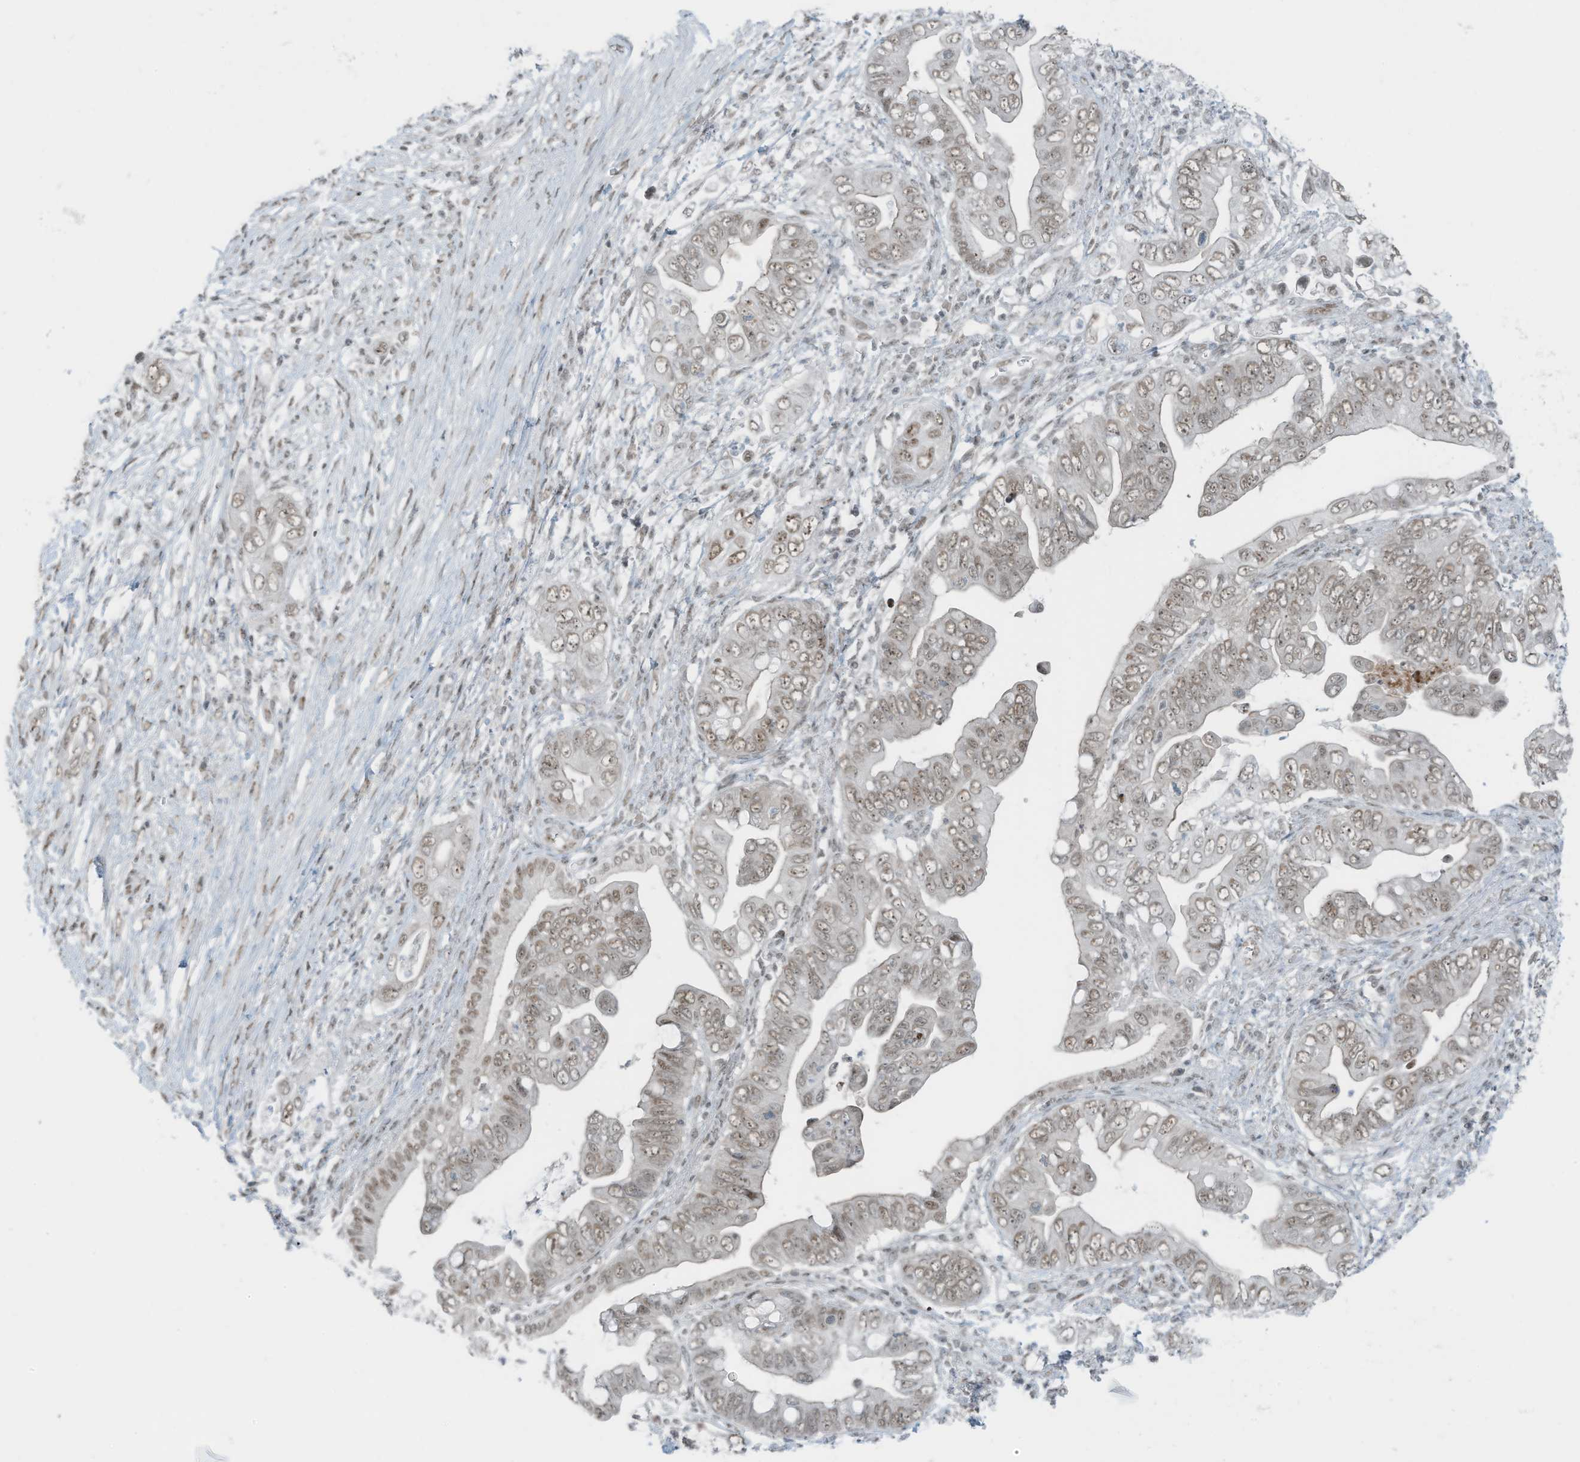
{"staining": {"intensity": "weak", "quantity": ">75%", "location": "nuclear"}, "tissue": "pancreatic cancer", "cell_type": "Tumor cells", "image_type": "cancer", "snomed": [{"axis": "morphology", "description": "Adenocarcinoma, NOS"}, {"axis": "topography", "description": "Pancreas"}], "caption": "Pancreatic adenocarcinoma stained with DAB (3,3'-diaminobenzidine) immunohistochemistry (IHC) shows low levels of weak nuclear positivity in about >75% of tumor cells. (DAB (3,3'-diaminobenzidine) = brown stain, brightfield microscopy at high magnification).", "gene": "WRNIP1", "patient": {"sex": "male", "age": 75}}